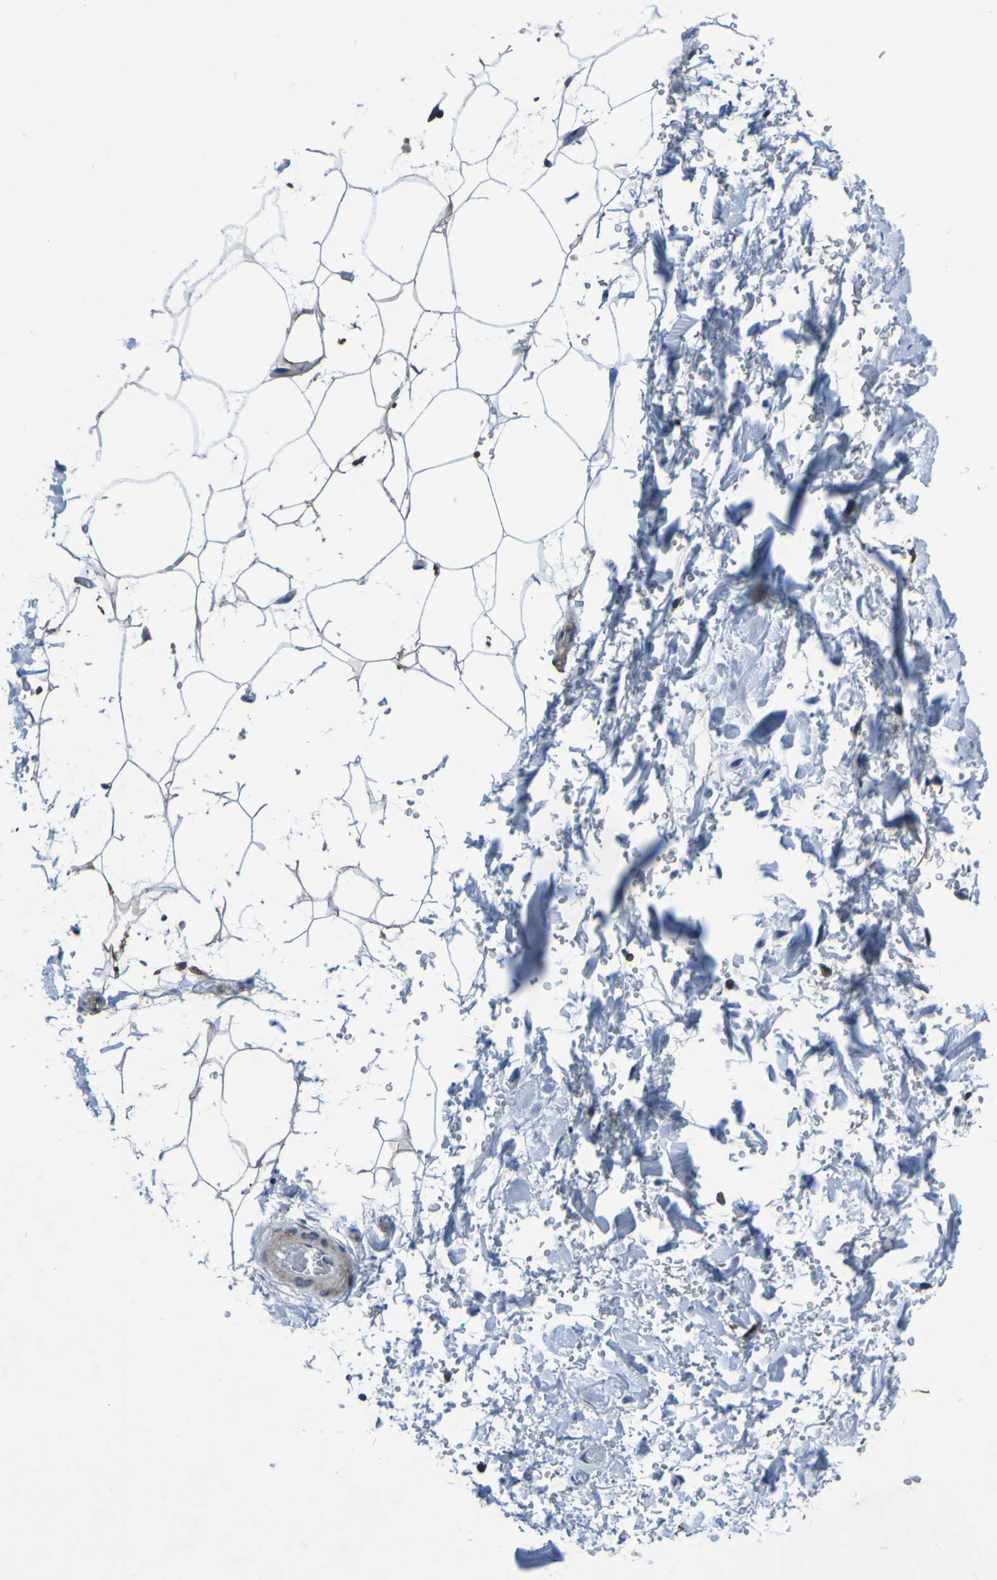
{"staining": {"intensity": "weak", "quantity": ">75%", "location": "cytoplasmic/membranous"}, "tissue": "adipose tissue", "cell_type": "Adipocytes", "image_type": "normal", "snomed": [{"axis": "morphology", "description": "Normal tissue, NOS"}, {"axis": "topography", "description": "Soft tissue"}], "caption": "Adipocytes reveal low levels of weak cytoplasmic/membranous positivity in approximately >75% of cells in normal adipose tissue. The protein is stained brown, and the nuclei are stained in blue (DAB (3,3'-diaminobenzidine) IHC with brightfield microscopy, high magnification).", "gene": "RAB5B", "patient": {"sex": "male", "age": 72}}